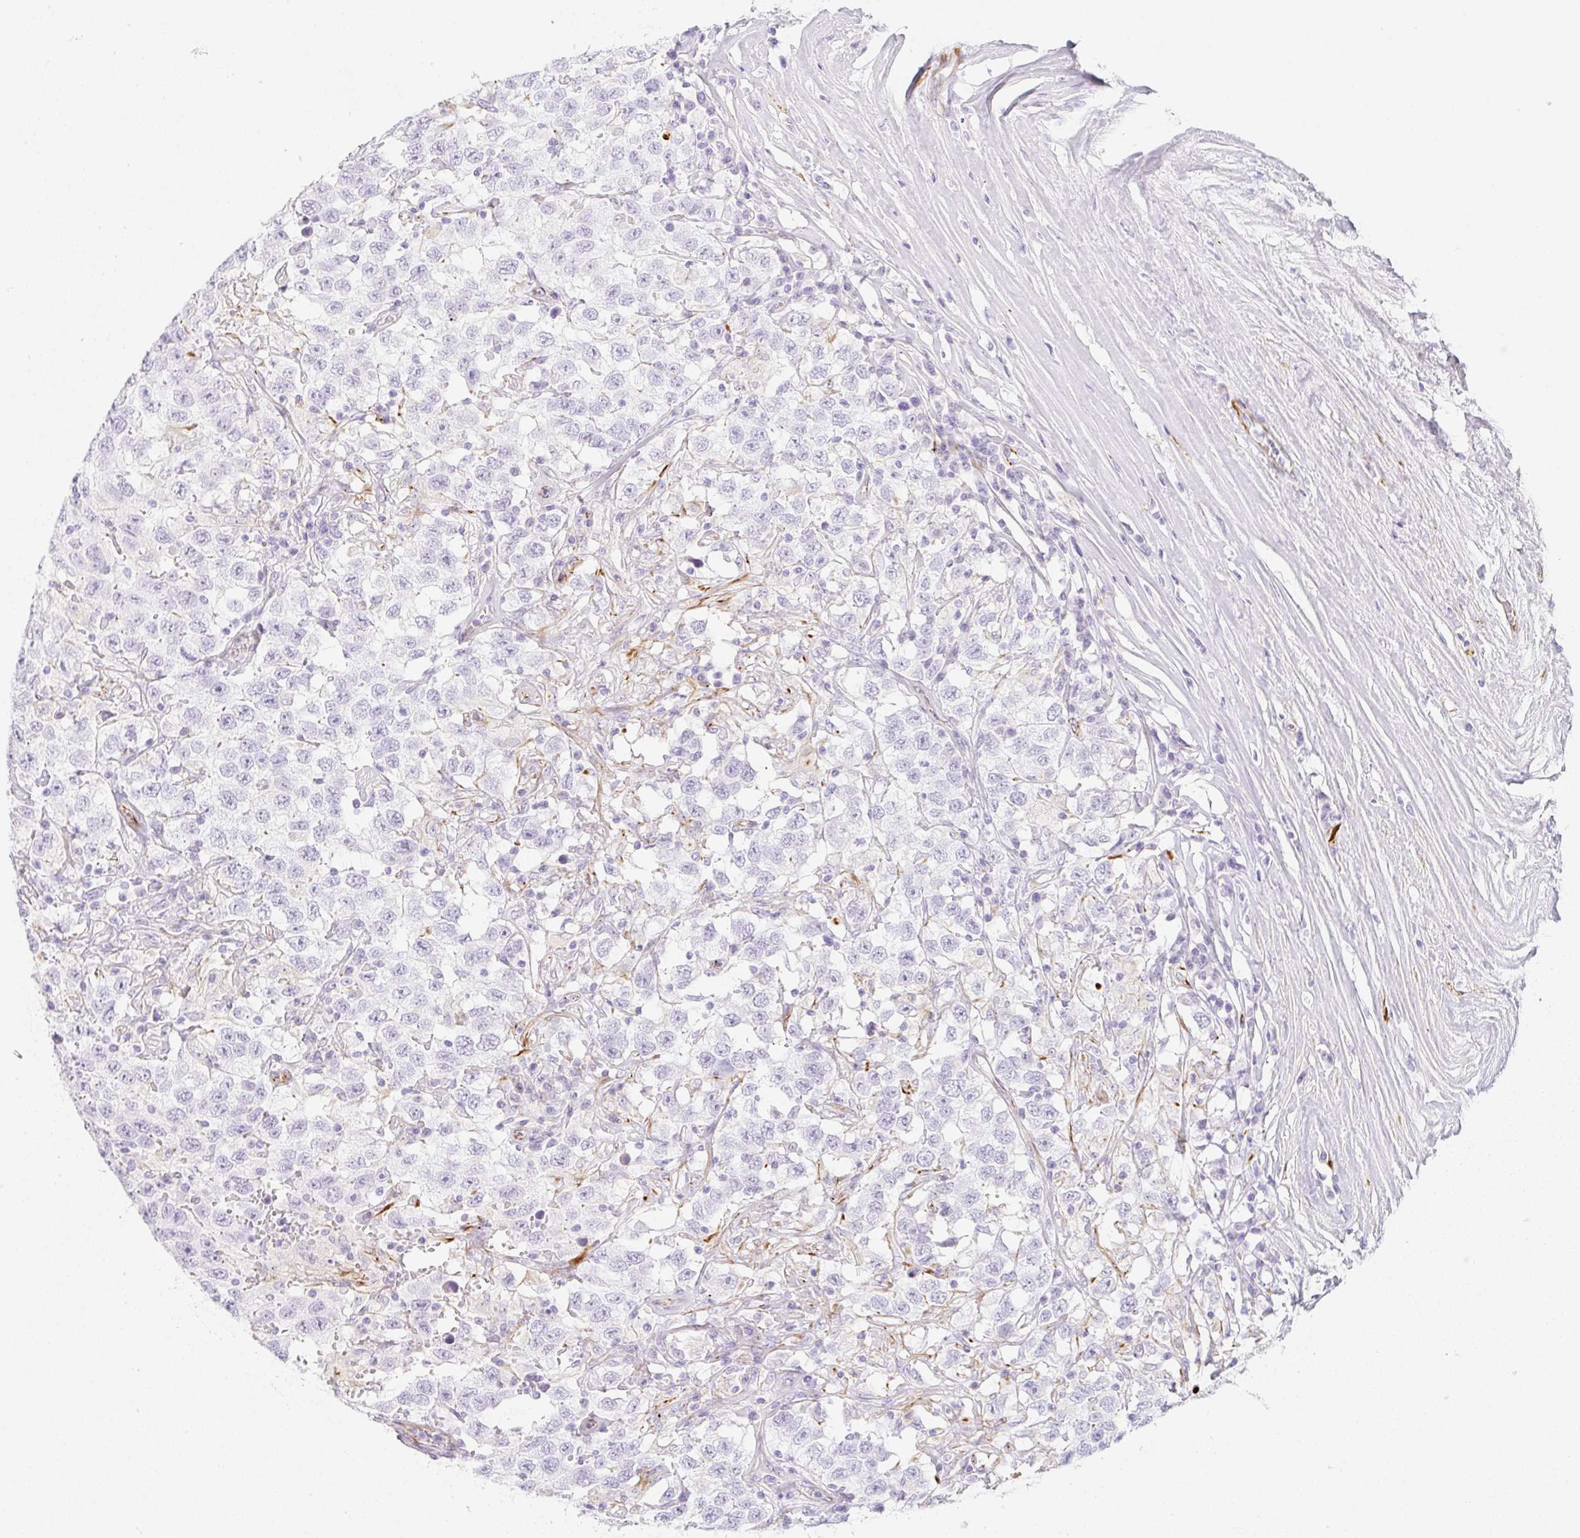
{"staining": {"intensity": "negative", "quantity": "none", "location": "none"}, "tissue": "testis cancer", "cell_type": "Tumor cells", "image_type": "cancer", "snomed": [{"axis": "morphology", "description": "Seminoma, NOS"}, {"axis": "topography", "description": "Testis"}], "caption": "A histopathology image of human seminoma (testis) is negative for staining in tumor cells.", "gene": "ZNF689", "patient": {"sex": "male", "age": 41}}